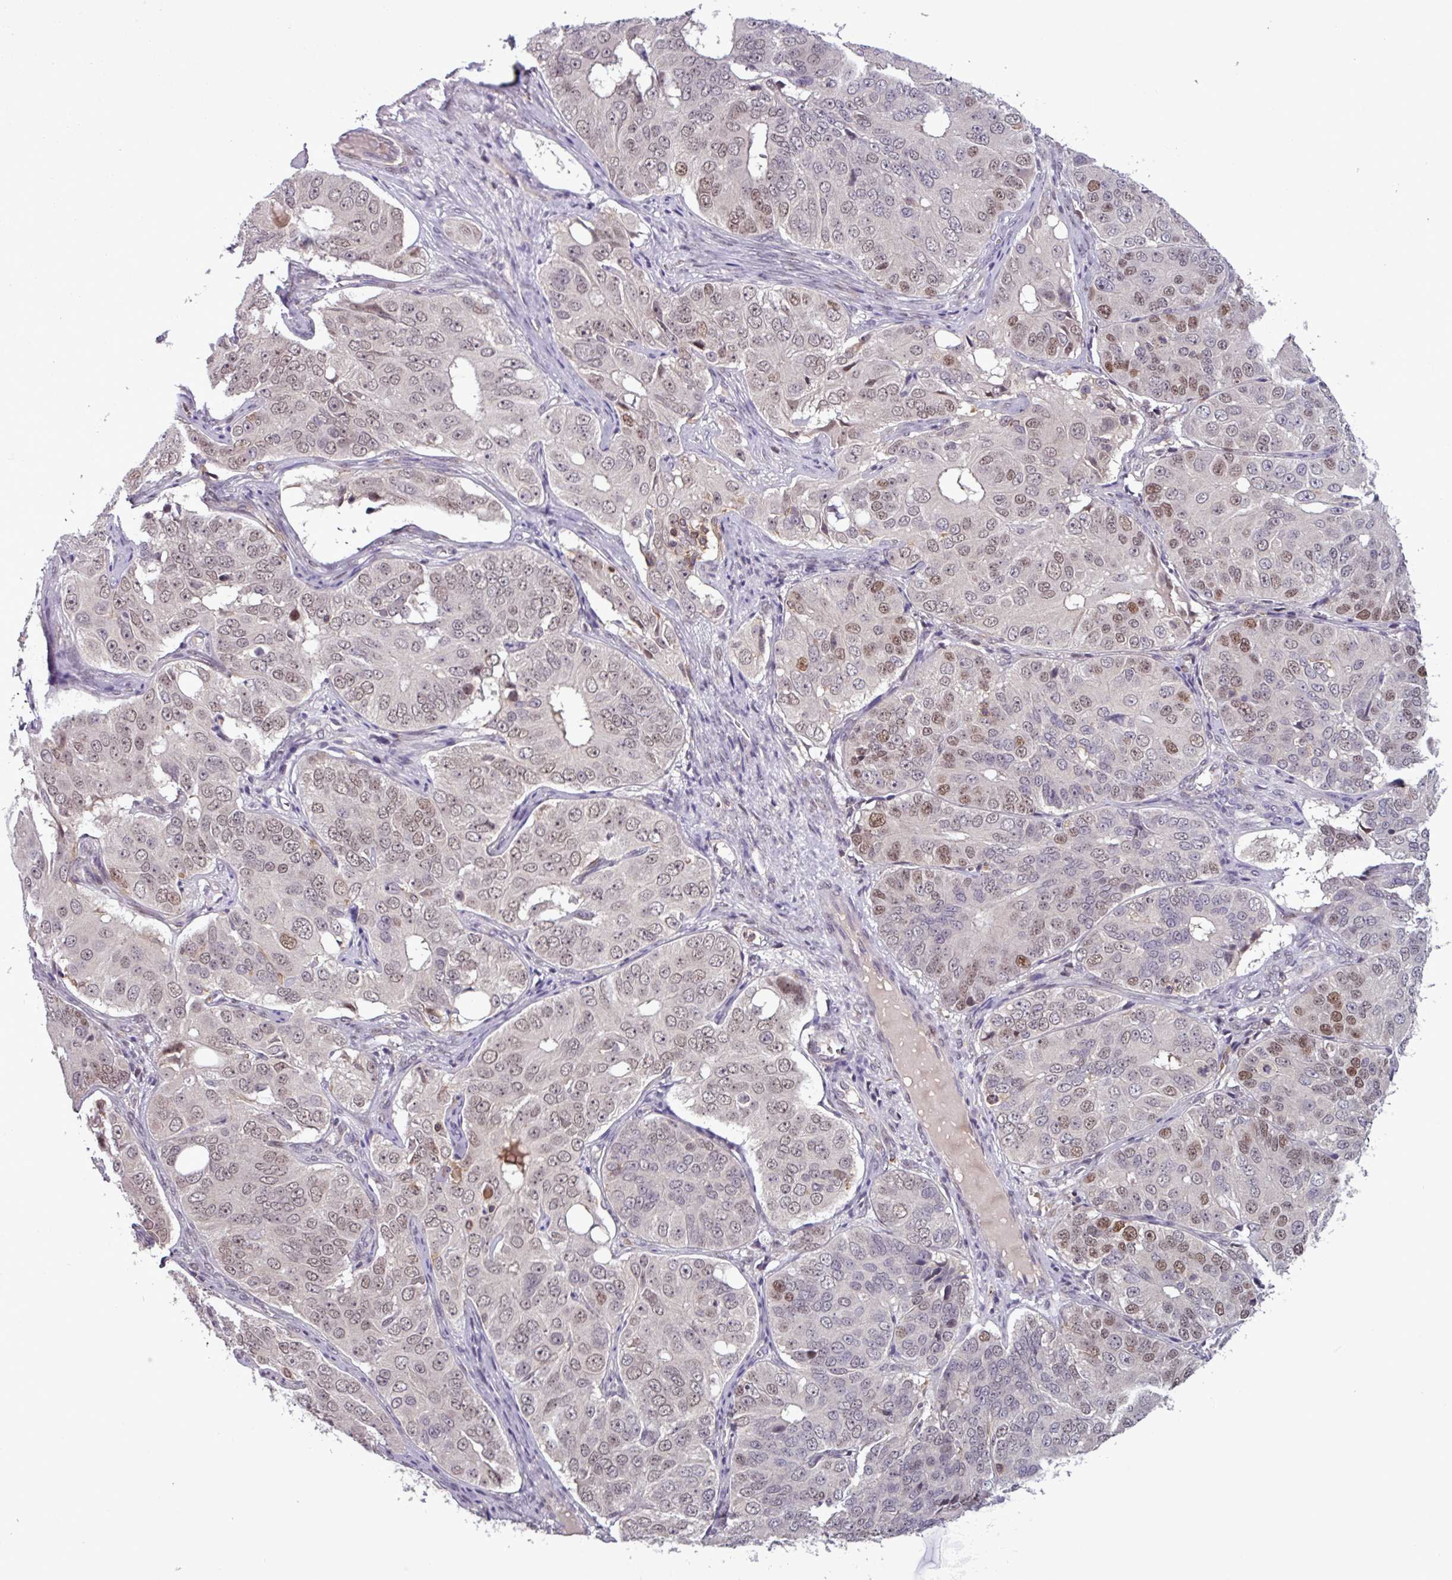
{"staining": {"intensity": "weak", "quantity": ">75%", "location": "nuclear"}, "tissue": "ovarian cancer", "cell_type": "Tumor cells", "image_type": "cancer", "snomed": [{"axis": "morphology", "description": "Carcinoma, endometroid"}, {"axis": "topography", "description": "Ovary"}], "caption": "Brown immunohistochemical staining in ovarian cancer (endometroid carcinoma) demonstrates weak nuclear staining in about >75% of tumor cells.", "gene": "PRRX1", "patient": {"sex": "female", "age": 51}}